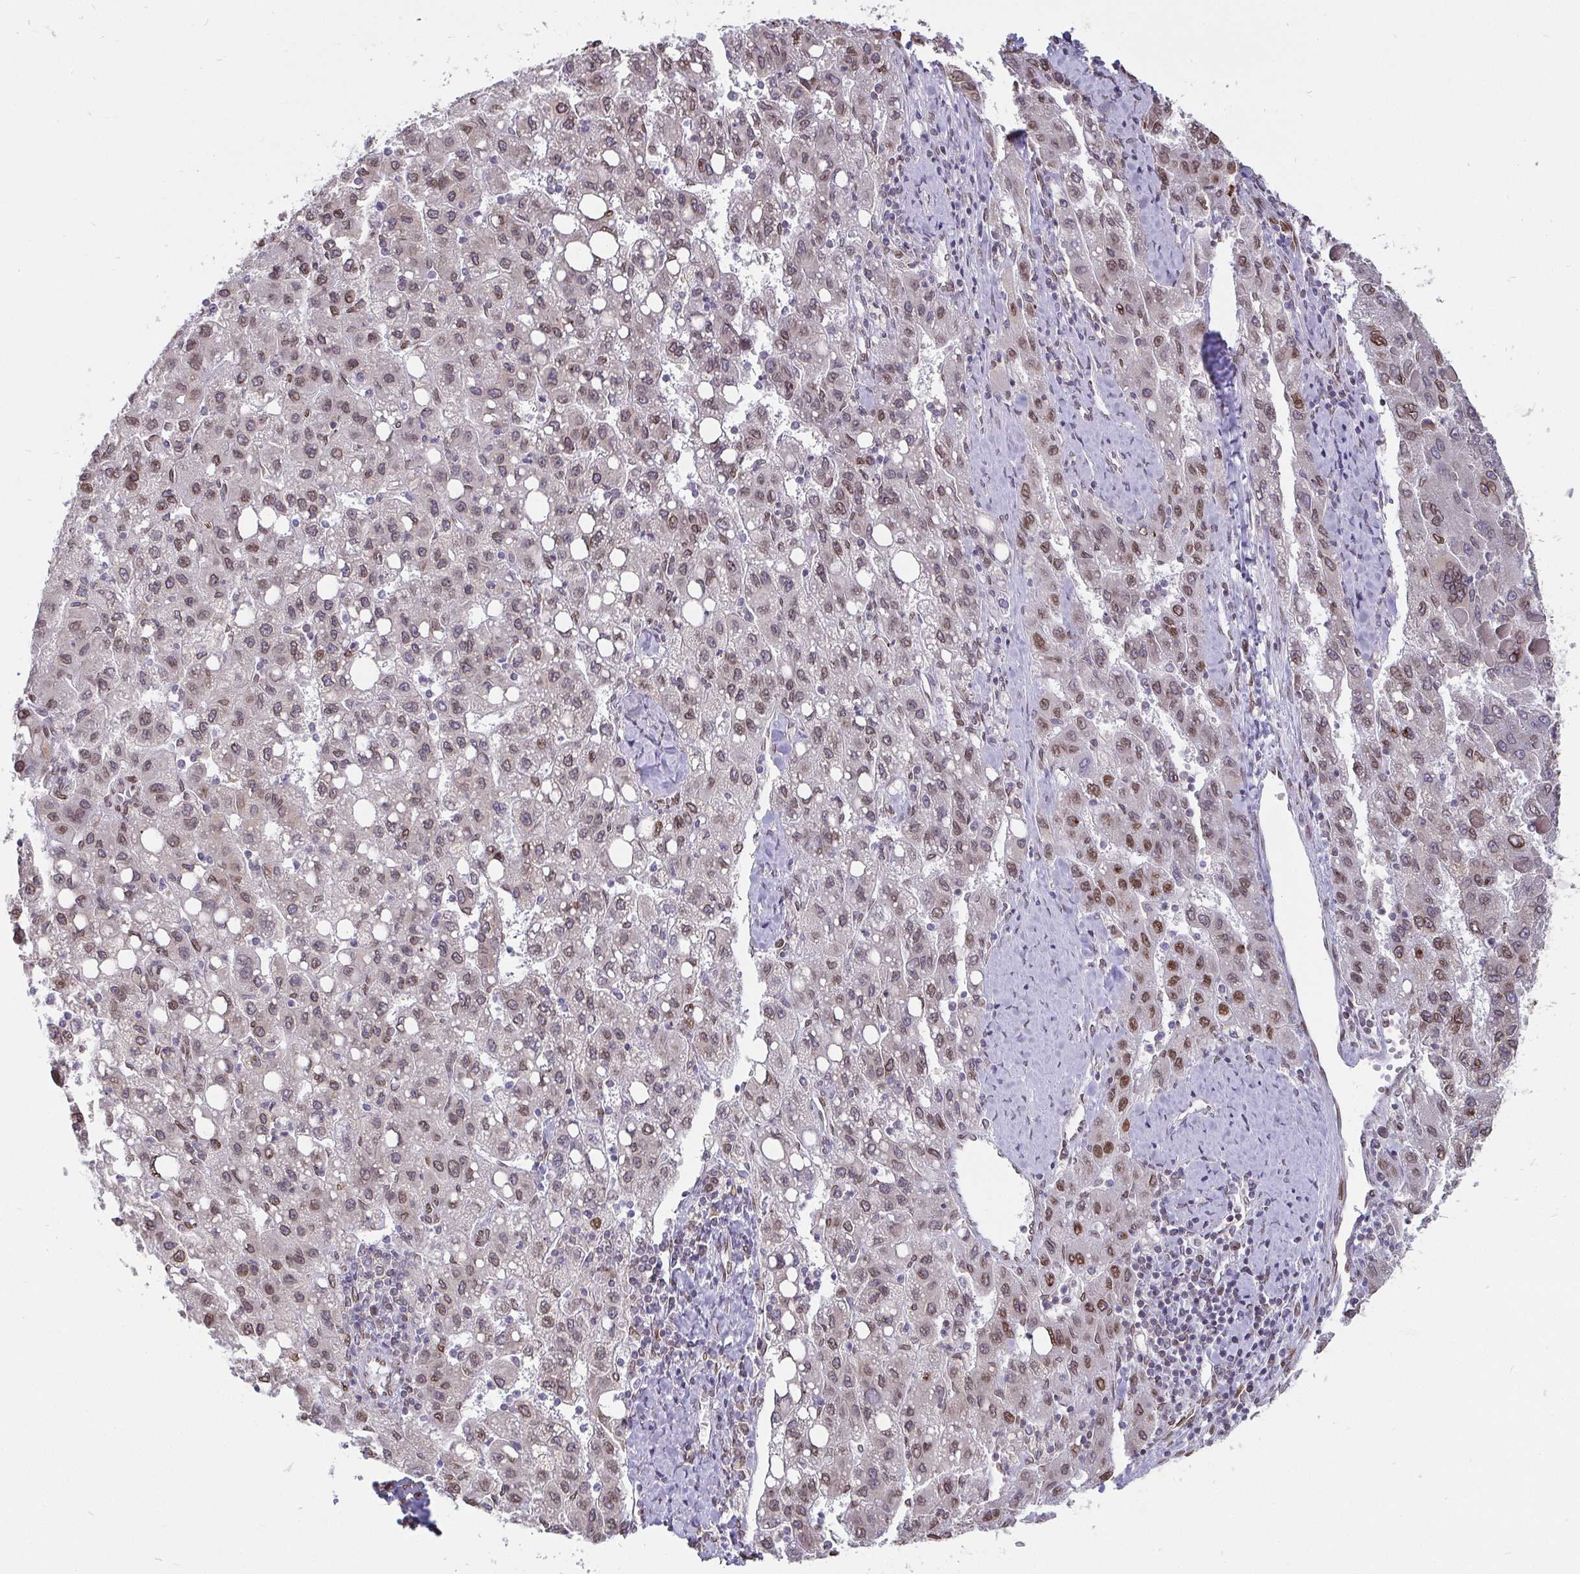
{"staining": {"intensity": "weak", "quantity": ">75%", "location": "cytoplasmic/membranous,nuclear"}, "tissue": "liver cancer", "cell_type": "Tumor cells", "image_type": "cancer", "snomed": [{"axis": "morphology", "description": "Carcinoma, Hepatocellular, NOS"}, {"axis": "topography", "description": "Liver"}], "caption": "Protein staining demonstrates weak cytoplasmic/membranous and nuclear staining in about >75% of tumor cells in liver hepatocellular carcinoma.", "gene": "EMD", "patient": {"sex": "female", "age": 82}}